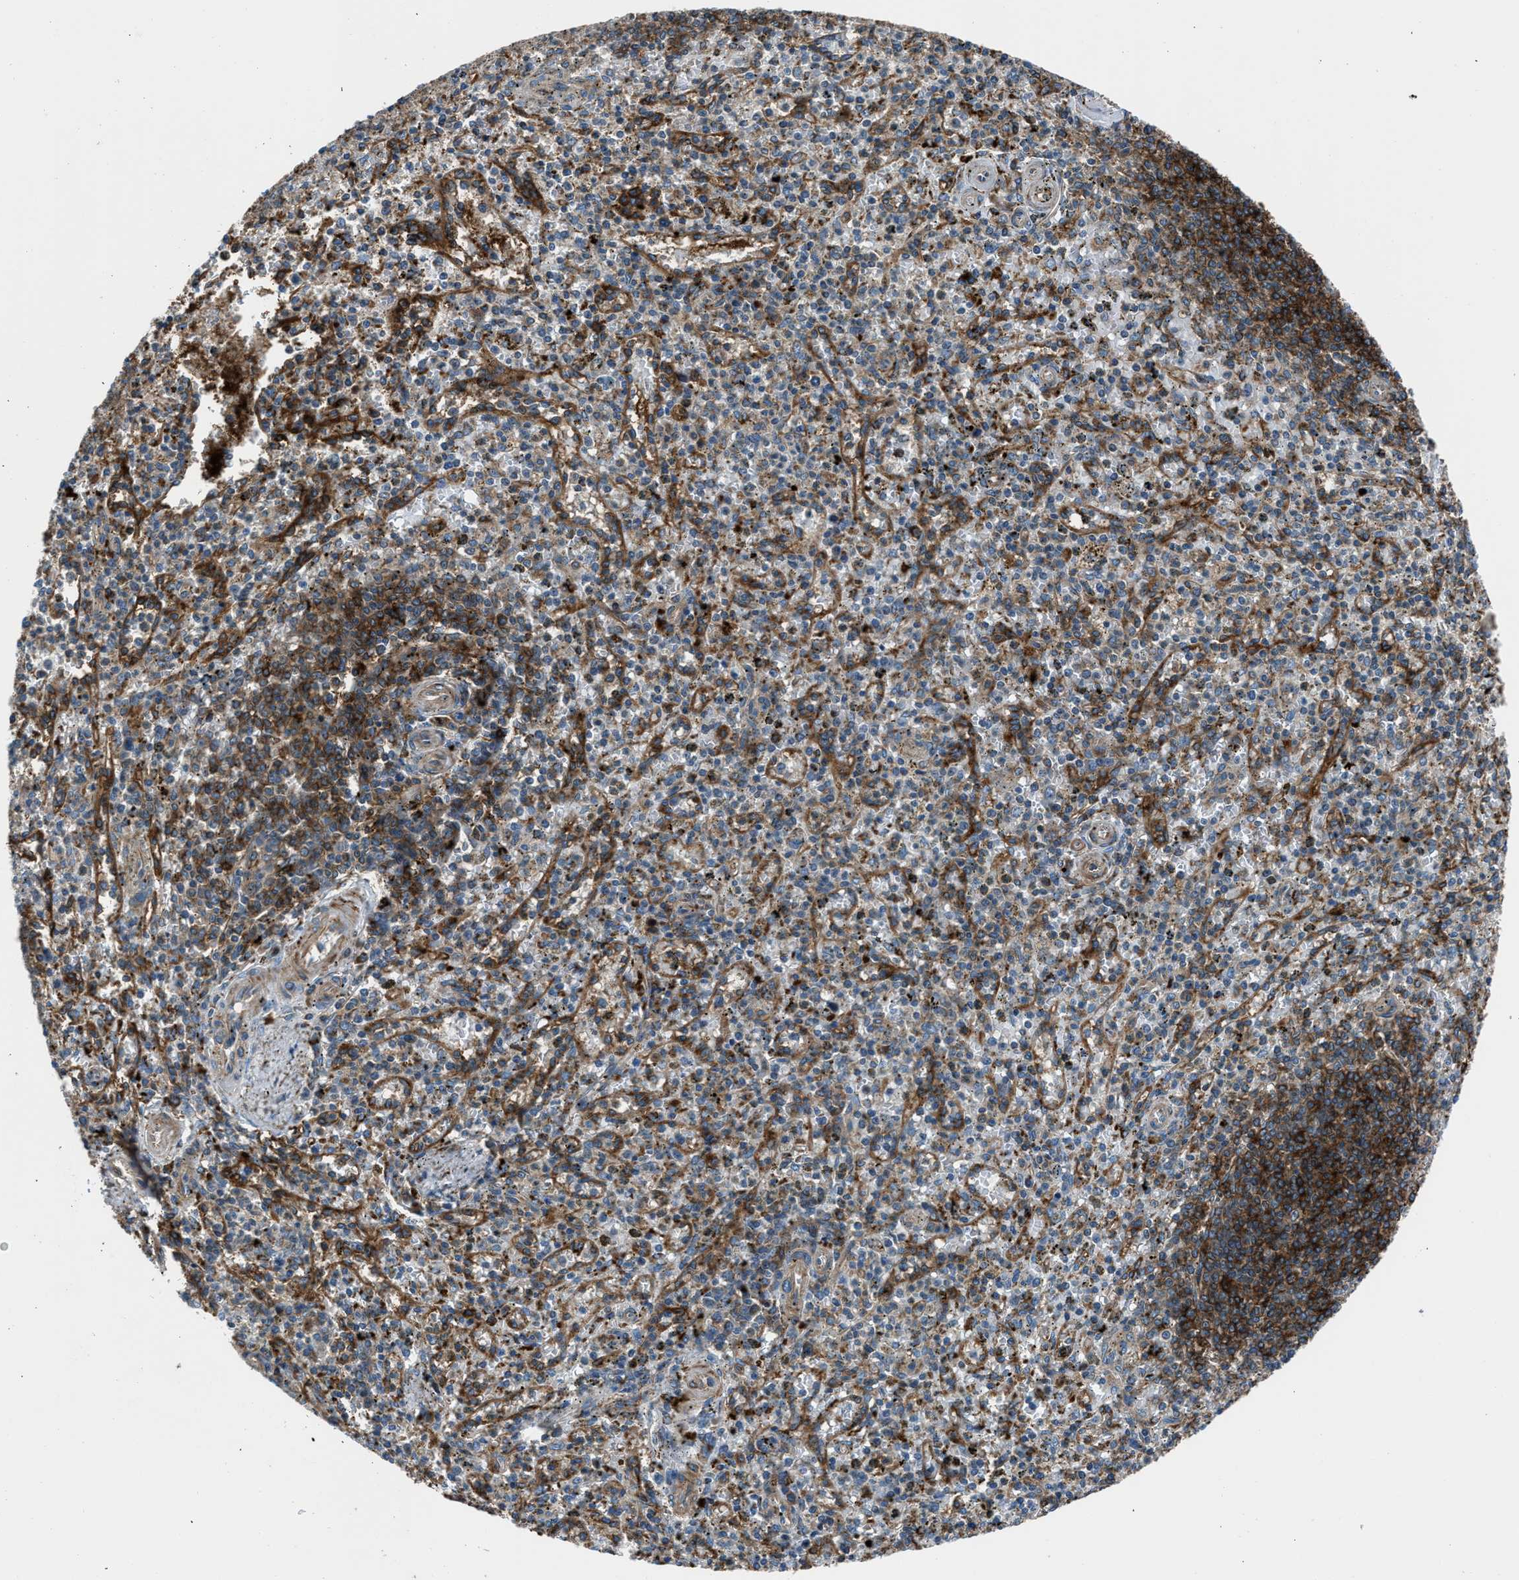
{"staining": {"intensity": "strong", "quantity": "<25%", "location": "cytoplasmic/membranous"}, "tissue": "spleen", "cell_type": "Cells in red pulp", "image_type": "normal", "snomed": [{"axis": "morphology", "description": "Normal tissue, NOS"}, {"axis": "topography", "description": "Spleen"}], "caption": "The histopathology image exhibits immunohistochemical staining of normal spleen. There is strong cytoplasmic/membranous positivity is seen in about <25% of cells in red pulp.", "gene": "LMBR1", "patient": {"sex": "male", "age": 72}}